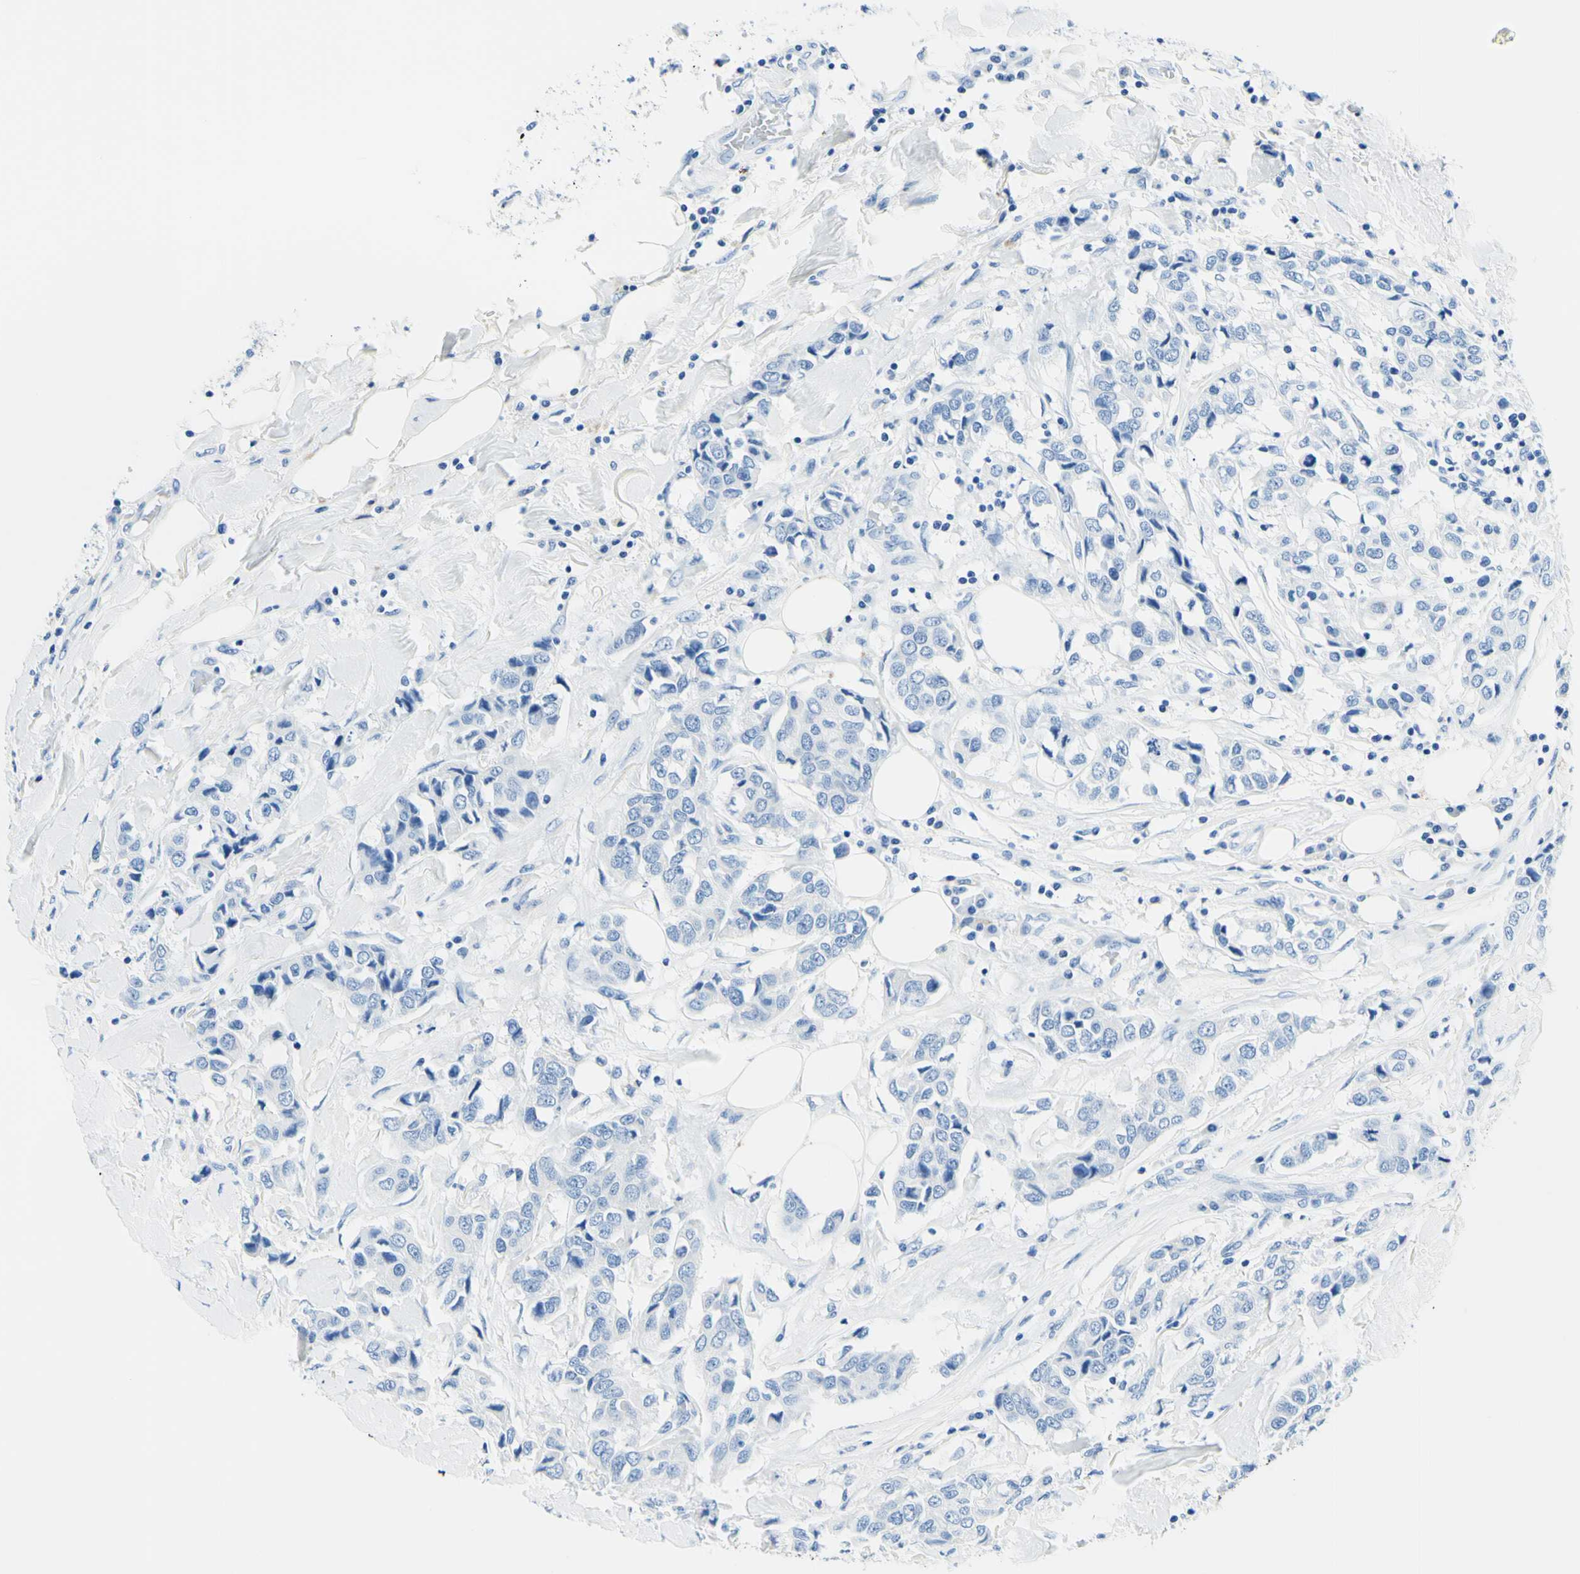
{"staining": {"intensity": "negative", "quantity": "none", "location": "none"}, "tissue": "breast cancer", "cell_type": "Tumor cells", "image_type": "cancer", "snomed": [{"axis": "morphology", "description": "Duct carcinoma"}, {"axis": "topography", "description": "Breast"}], "caption": "This is a histopathology image of immunohistochemistry (IHC) staining of breast cancer (intraductal carcinoma), which shows no expression in tumor cells.", "gene": "MYH2", "patient": {"sex": "female", "age": 80}}